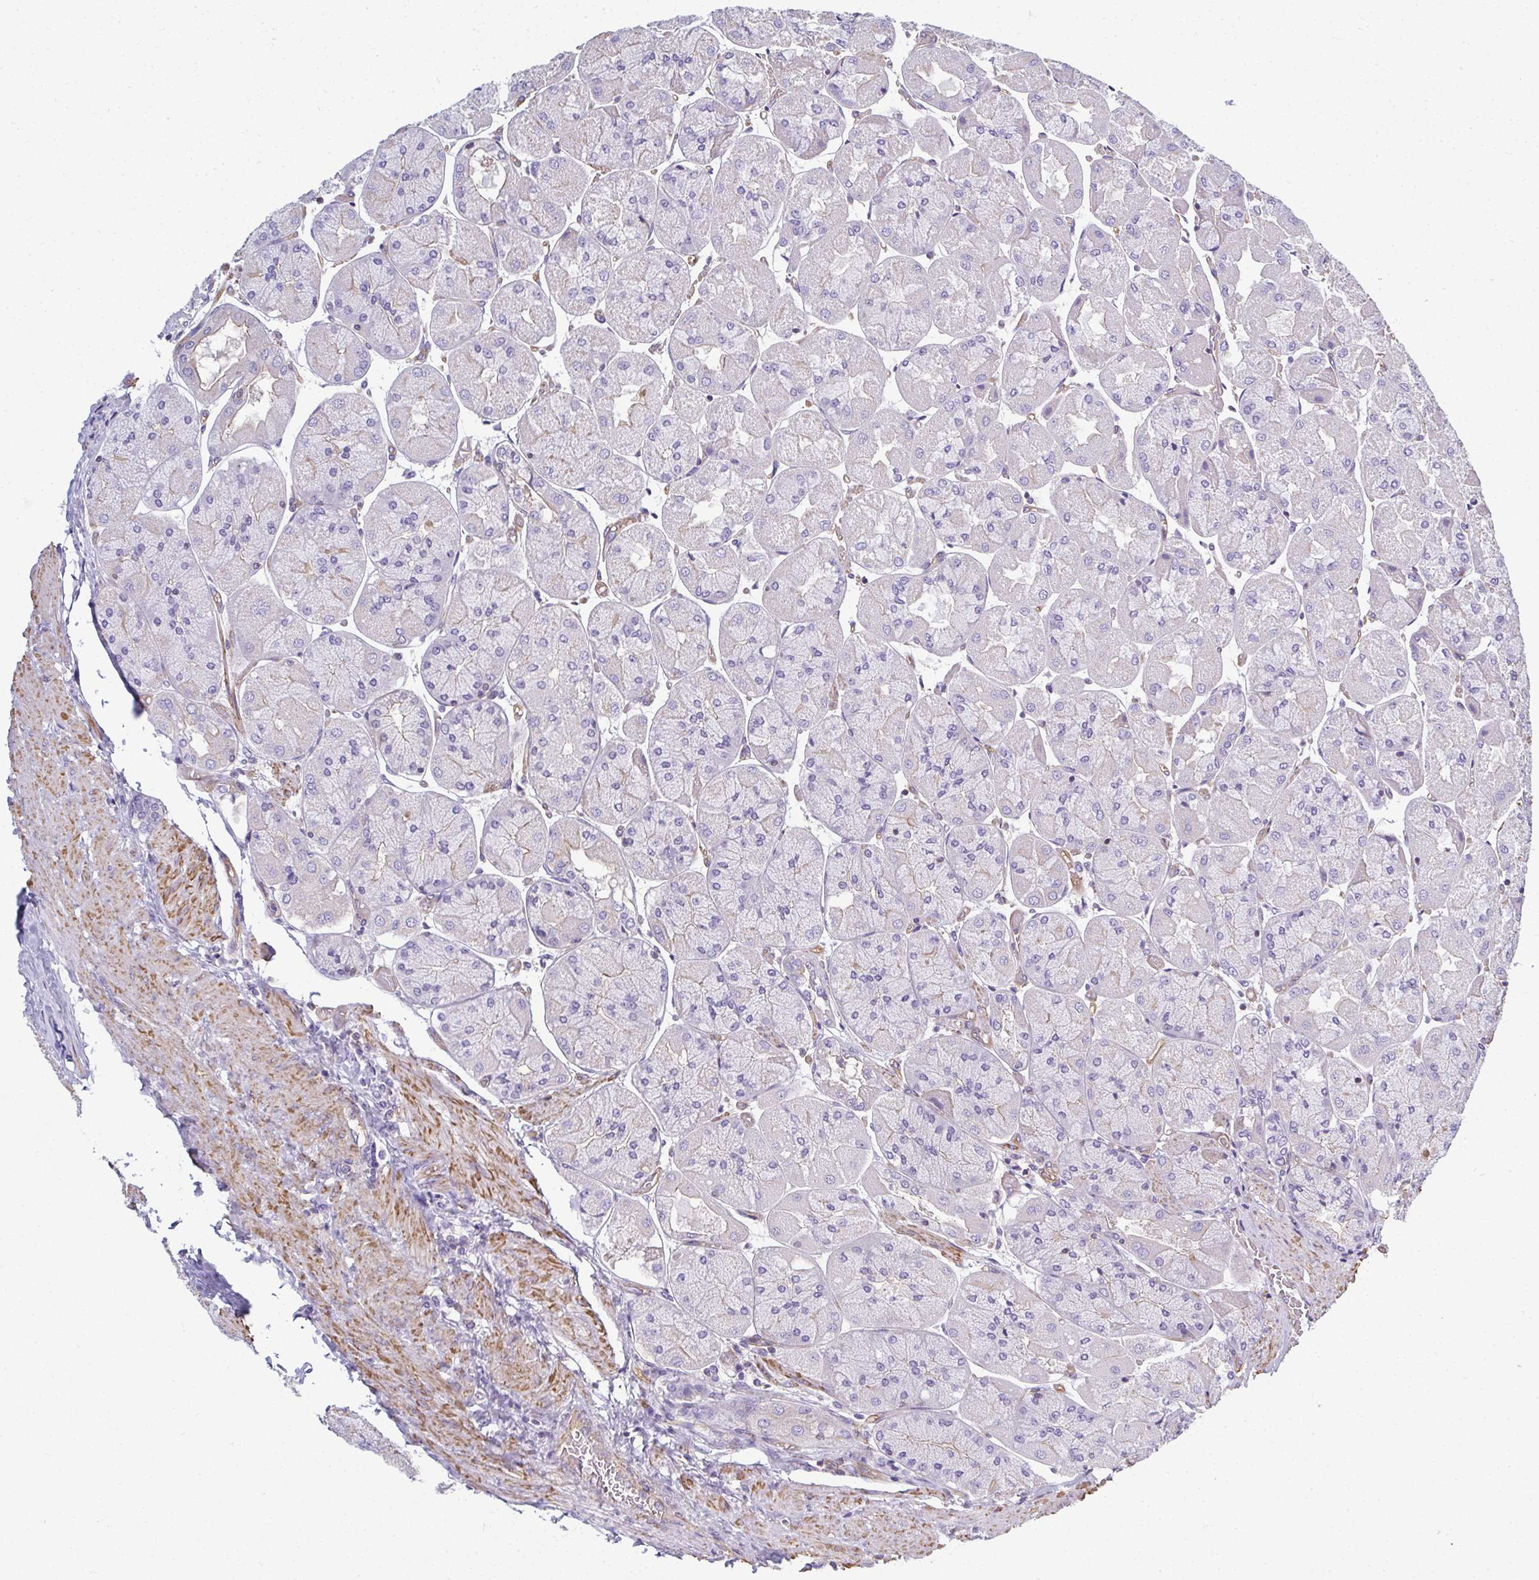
{"staining": {"intensity": "weak", "quantity": "<25%", "location": "cytoplasmic/membranous"}, "tissue": "stomach", "cell_type": "Glandular cells", "image_type": "normal", "snomed": [{"axis": "morphology", "description": "Normal tissue, NOS"}, {"axis": "topography", "description": "Stomach"}], "caption": "Immunohistochemistry (IHC) image of unremarkable human stomach stained for a protein (brown), which displays no positivity in glandular cells.", "gene": "MYL1", "patient": {"sex": "female", "age": 61}}